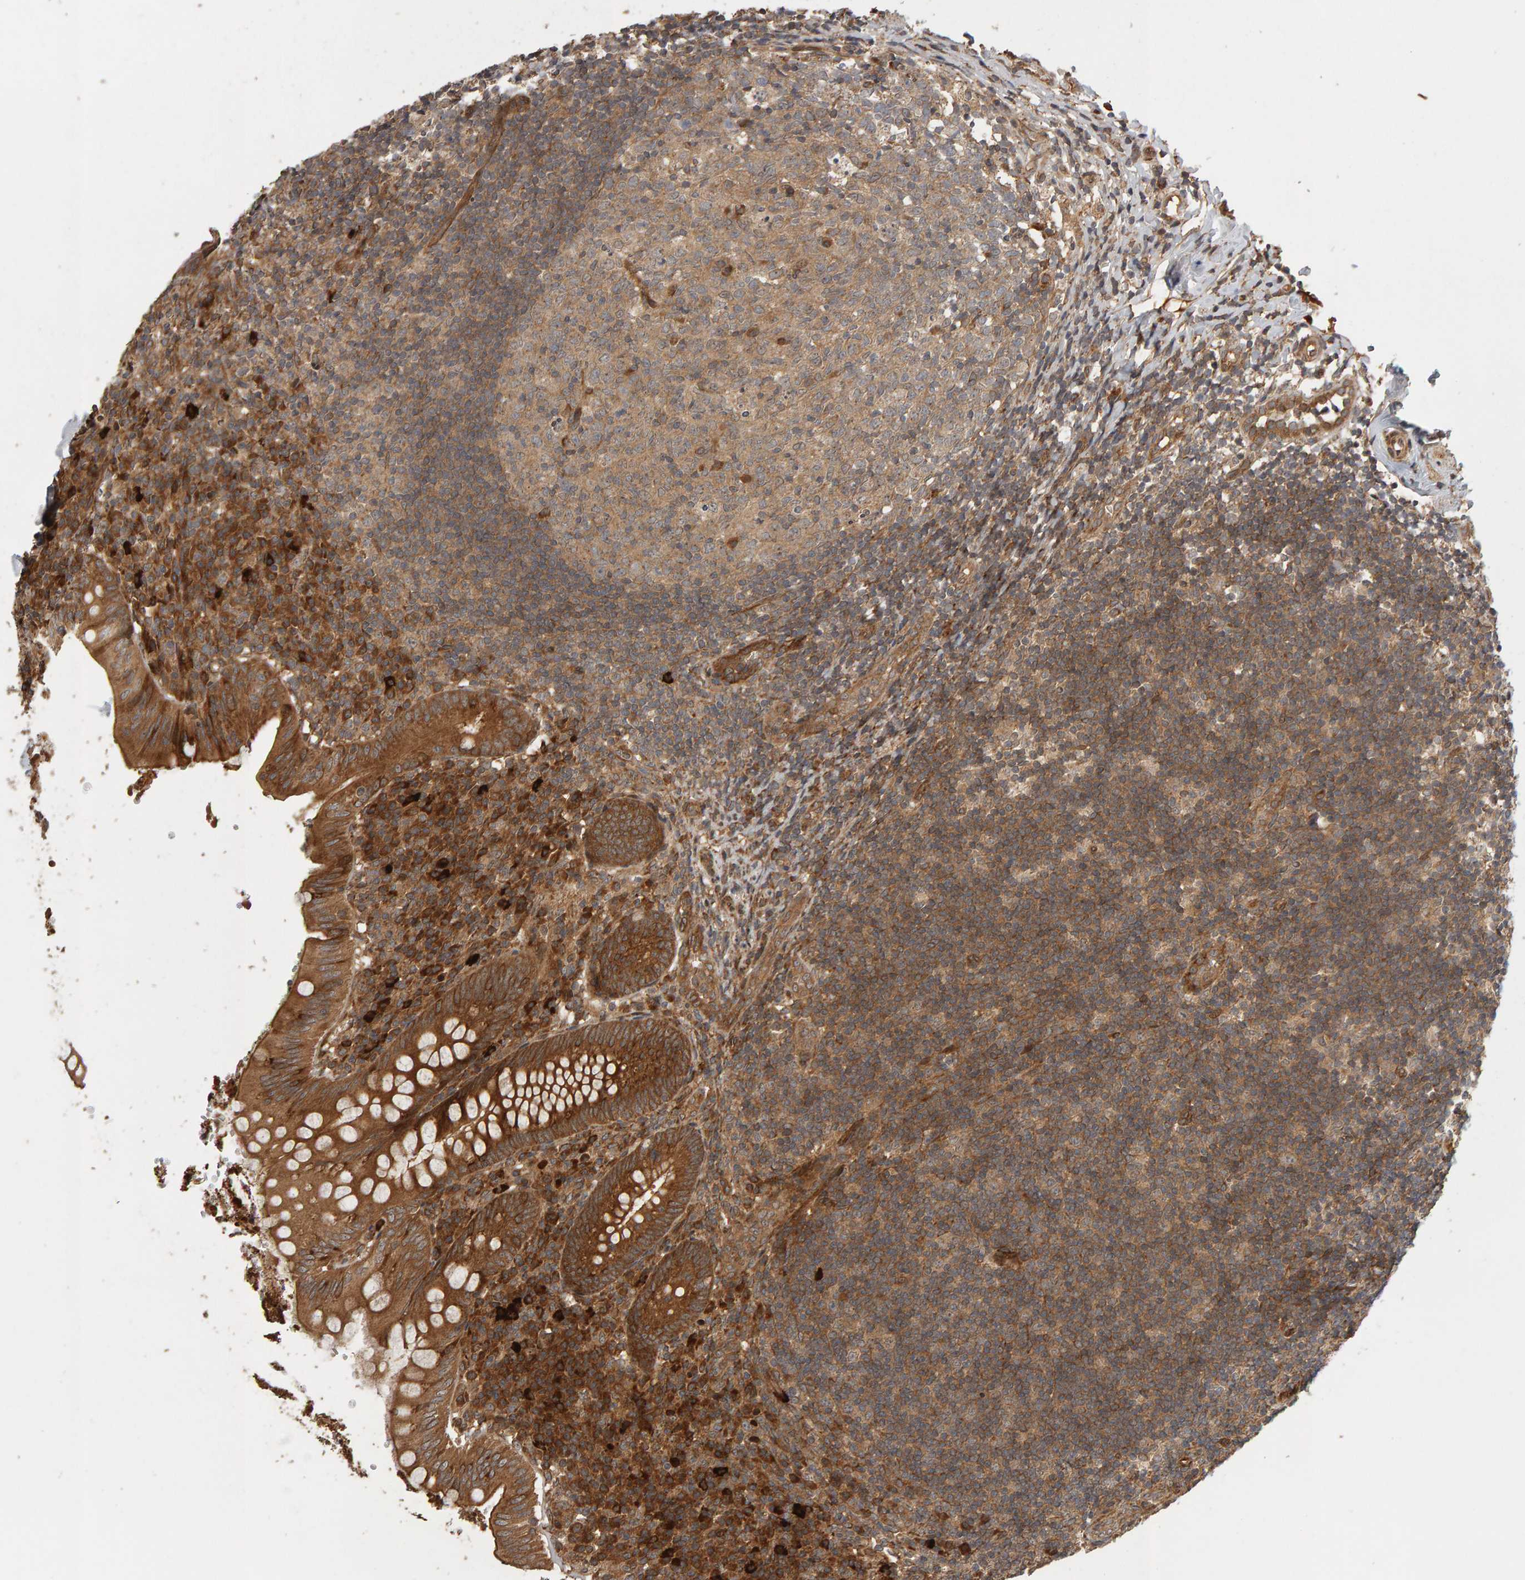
{"staining": {"intensity": "moderate", "quantity": ">75%", "location": "cytoplasmic/membranous"}, "tissue": "appendix", "cell_type": "Glandular cells", "image_type": "normal", "snomed": [{"axis": "morphology", "description": "Normal tissue, NOS"}, {"axis": "topography", "description": "Appendix"}], "caption": "Appendix stained for a protein shows moderate cytoplasmic/membranous positivity in glandular cells. The staining was performed using DAB (3,3'-diaminobenzidine), with brown indicating positive protein expression. Nuclei are stained blue with hematoxylin.", "gene": "ZFAND1", "patient": {"sex": "male", "age": 8}}